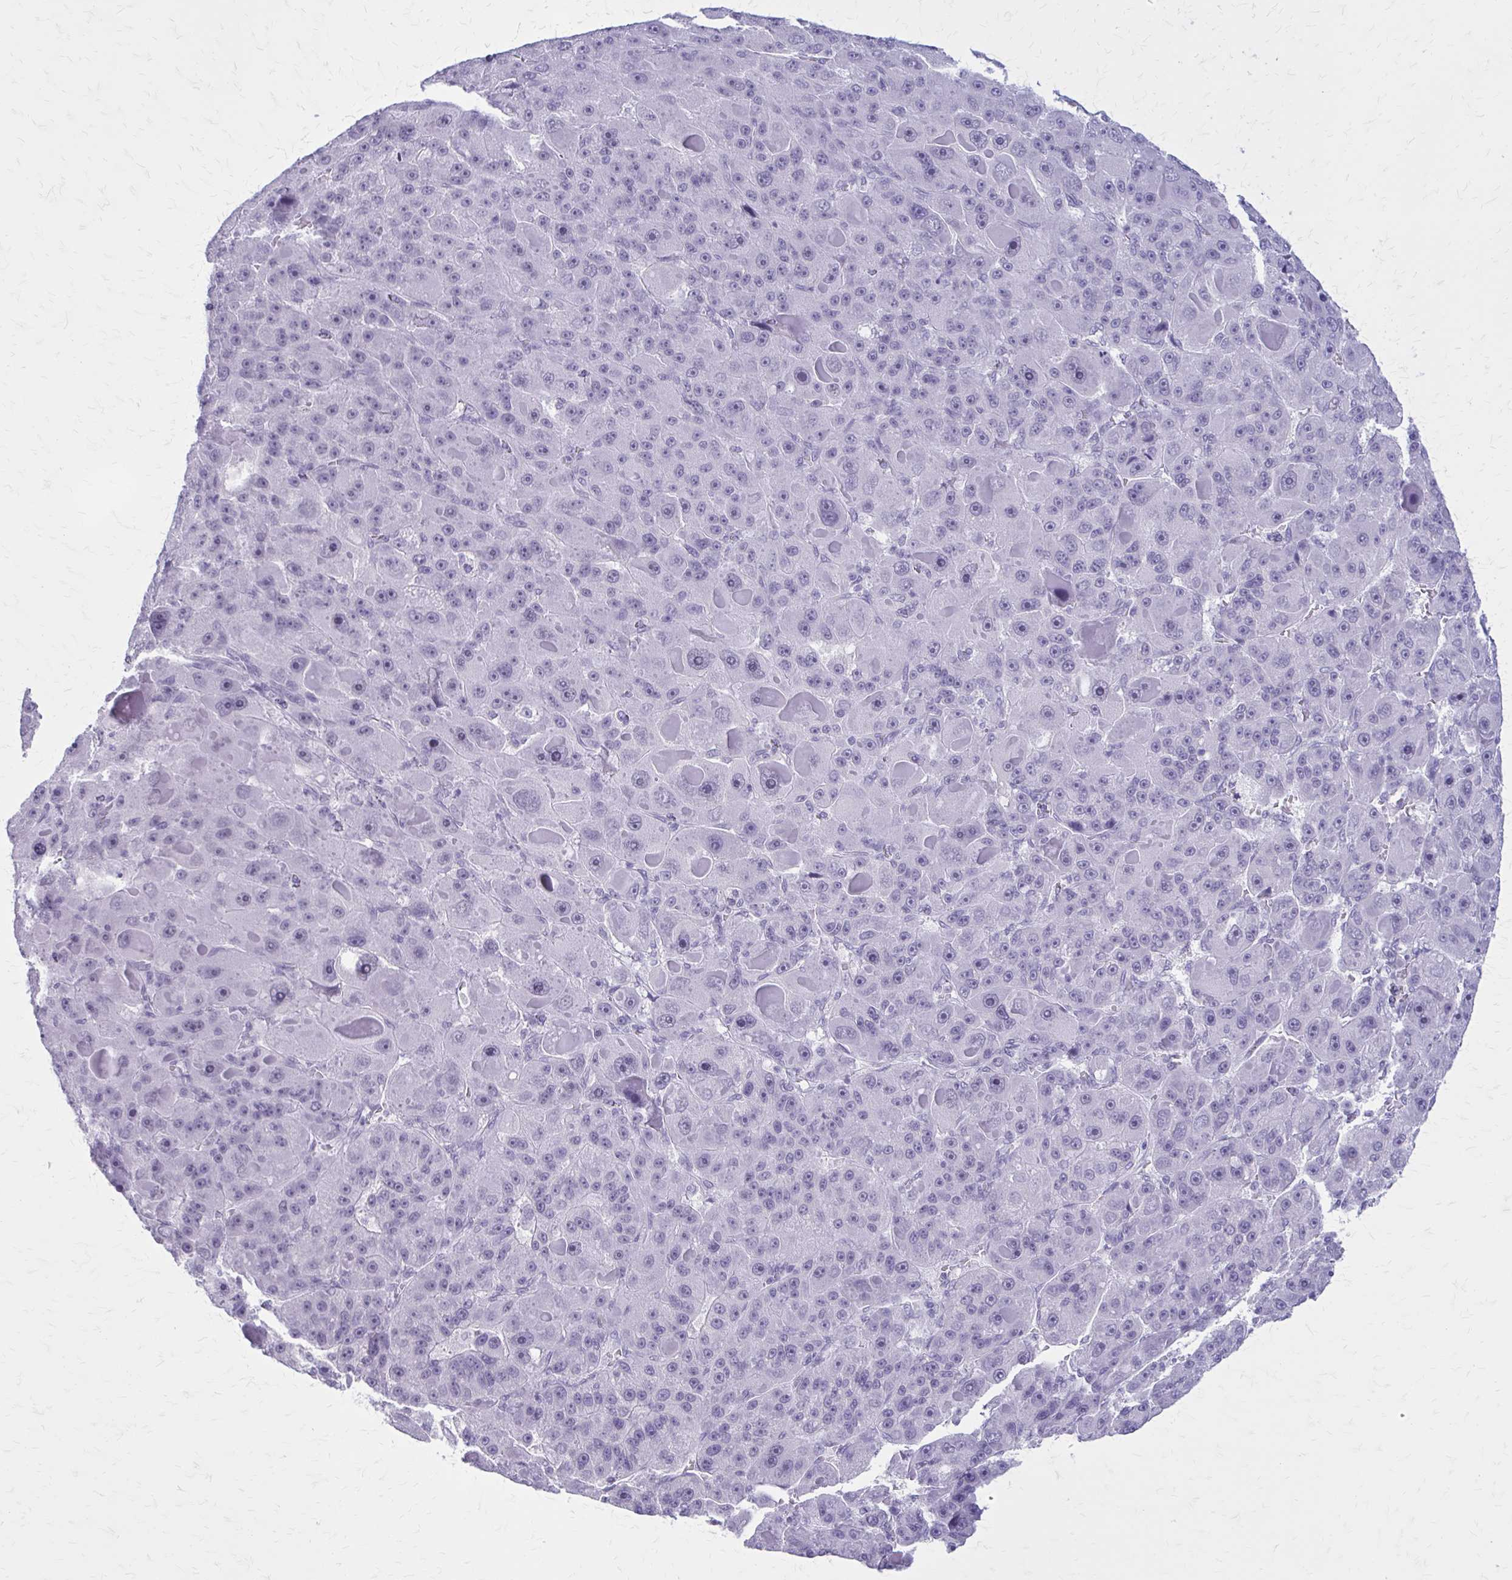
{"staining": {"intensity": "negative", "quantity": "none", "location": "none"}, "tissue": "liver cancer", "cell_type": "Tumor cells", "image_type": "cancer", "snomed": [{"axis": "morphology", "description": "Carcinoma, Hepatocellular, NOS"}, {"axis": "topography", "description": "Liver"}], "caption": "Tumor cells show no significant protein staining in liver cancer.", "gene": "GAD1", "patient": {"sex": "male", "age": 76}}